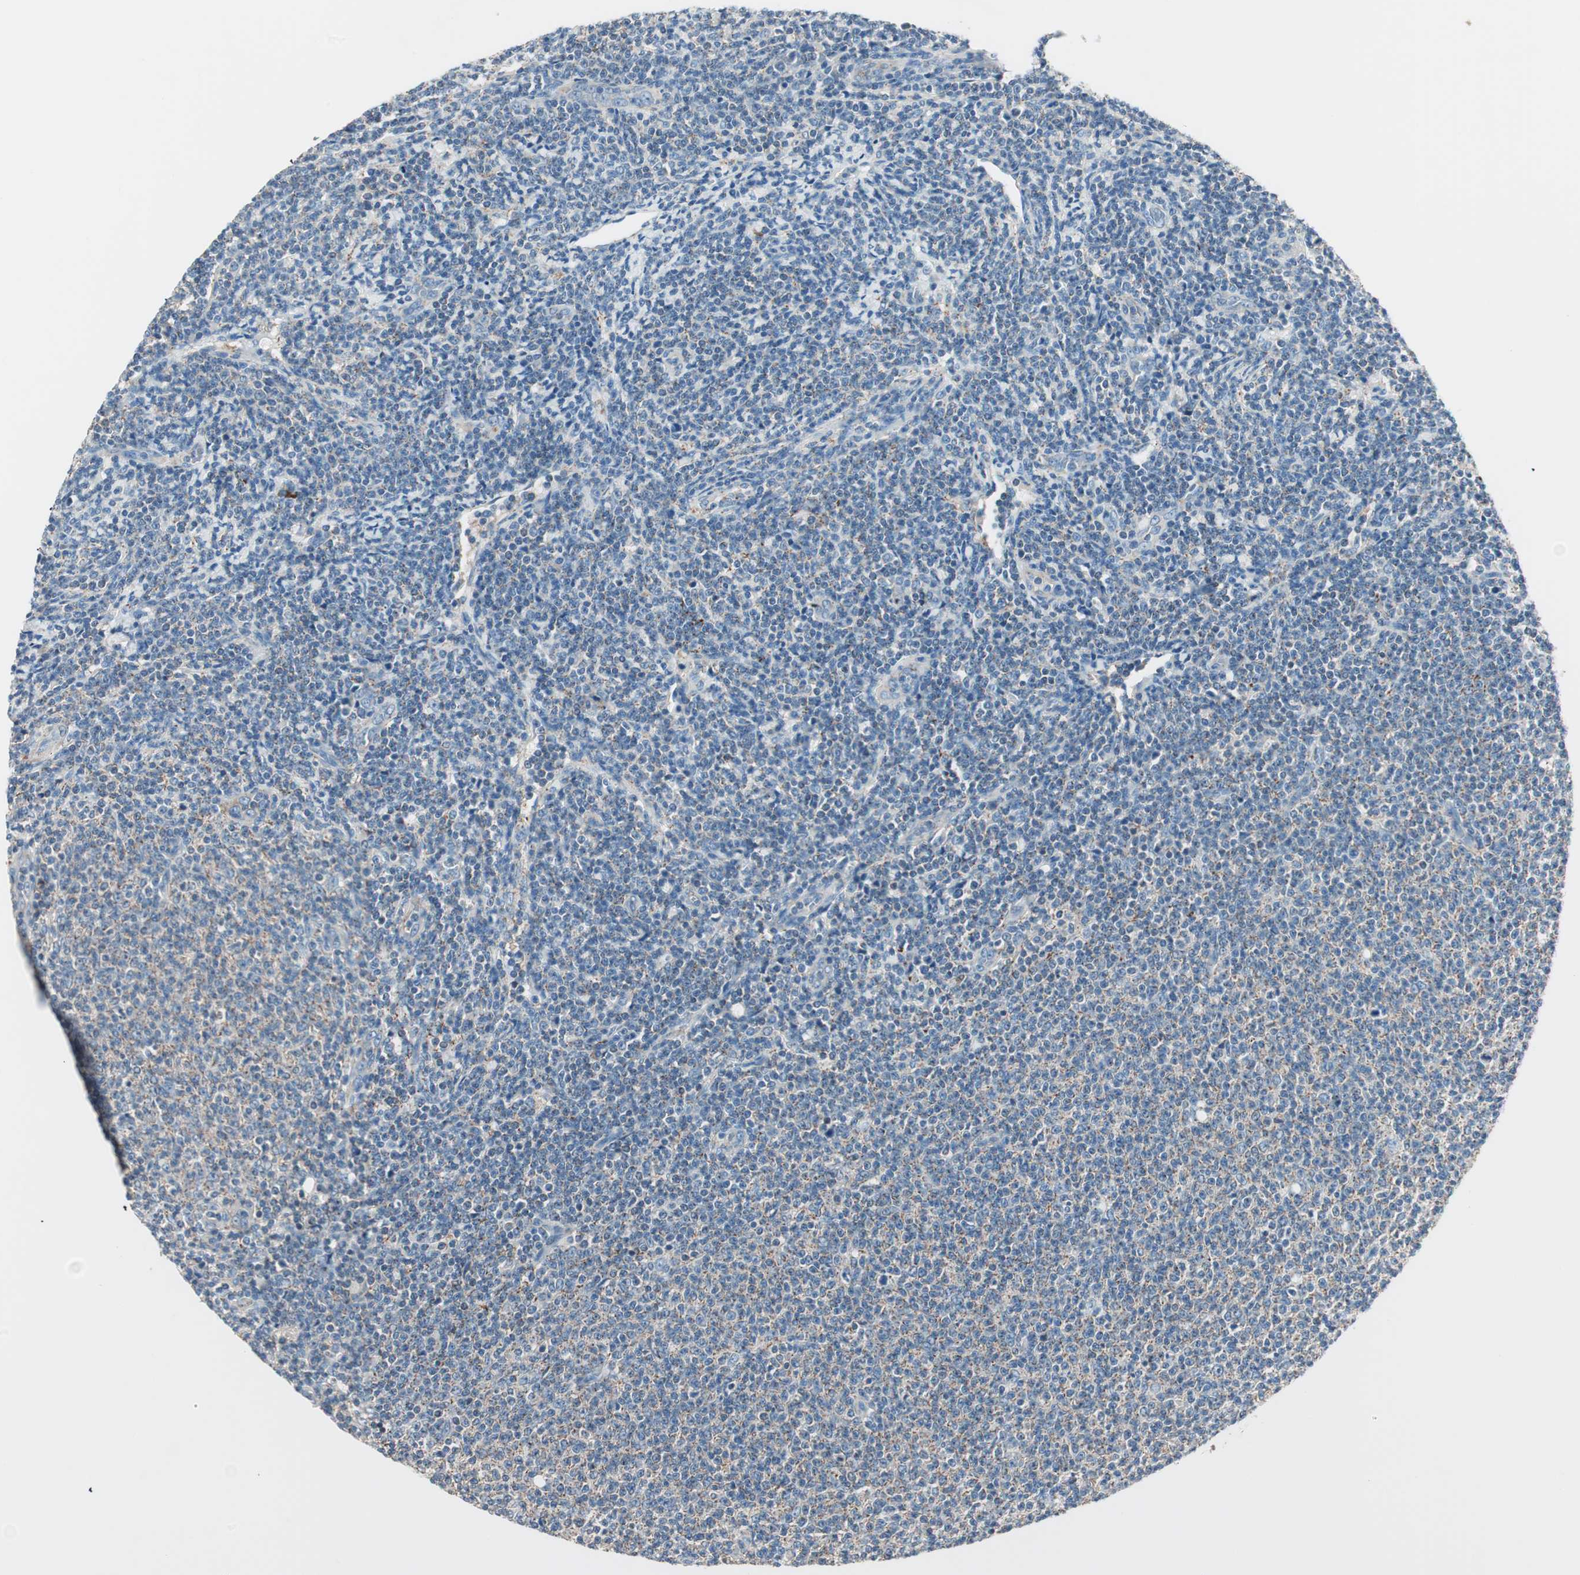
{"staining": {"intensity": "negative", "quantity": "none", "location": "none"}, "tissue": "lymphoma", "cell_type": "Tumor cells", "image_type": "cancer", "snomed": [{"axis": "morphology", "description": "Malignant lymphoma, non-Hodgkin's type, Low grade"}, {"axis": "topography", "description": "Lymph node"}], "caption": "IHC of lymphoma exhibits no expression in tumor cells.", "gene": "RAD54B", "patient": {"sex": "male", "age": 66}}